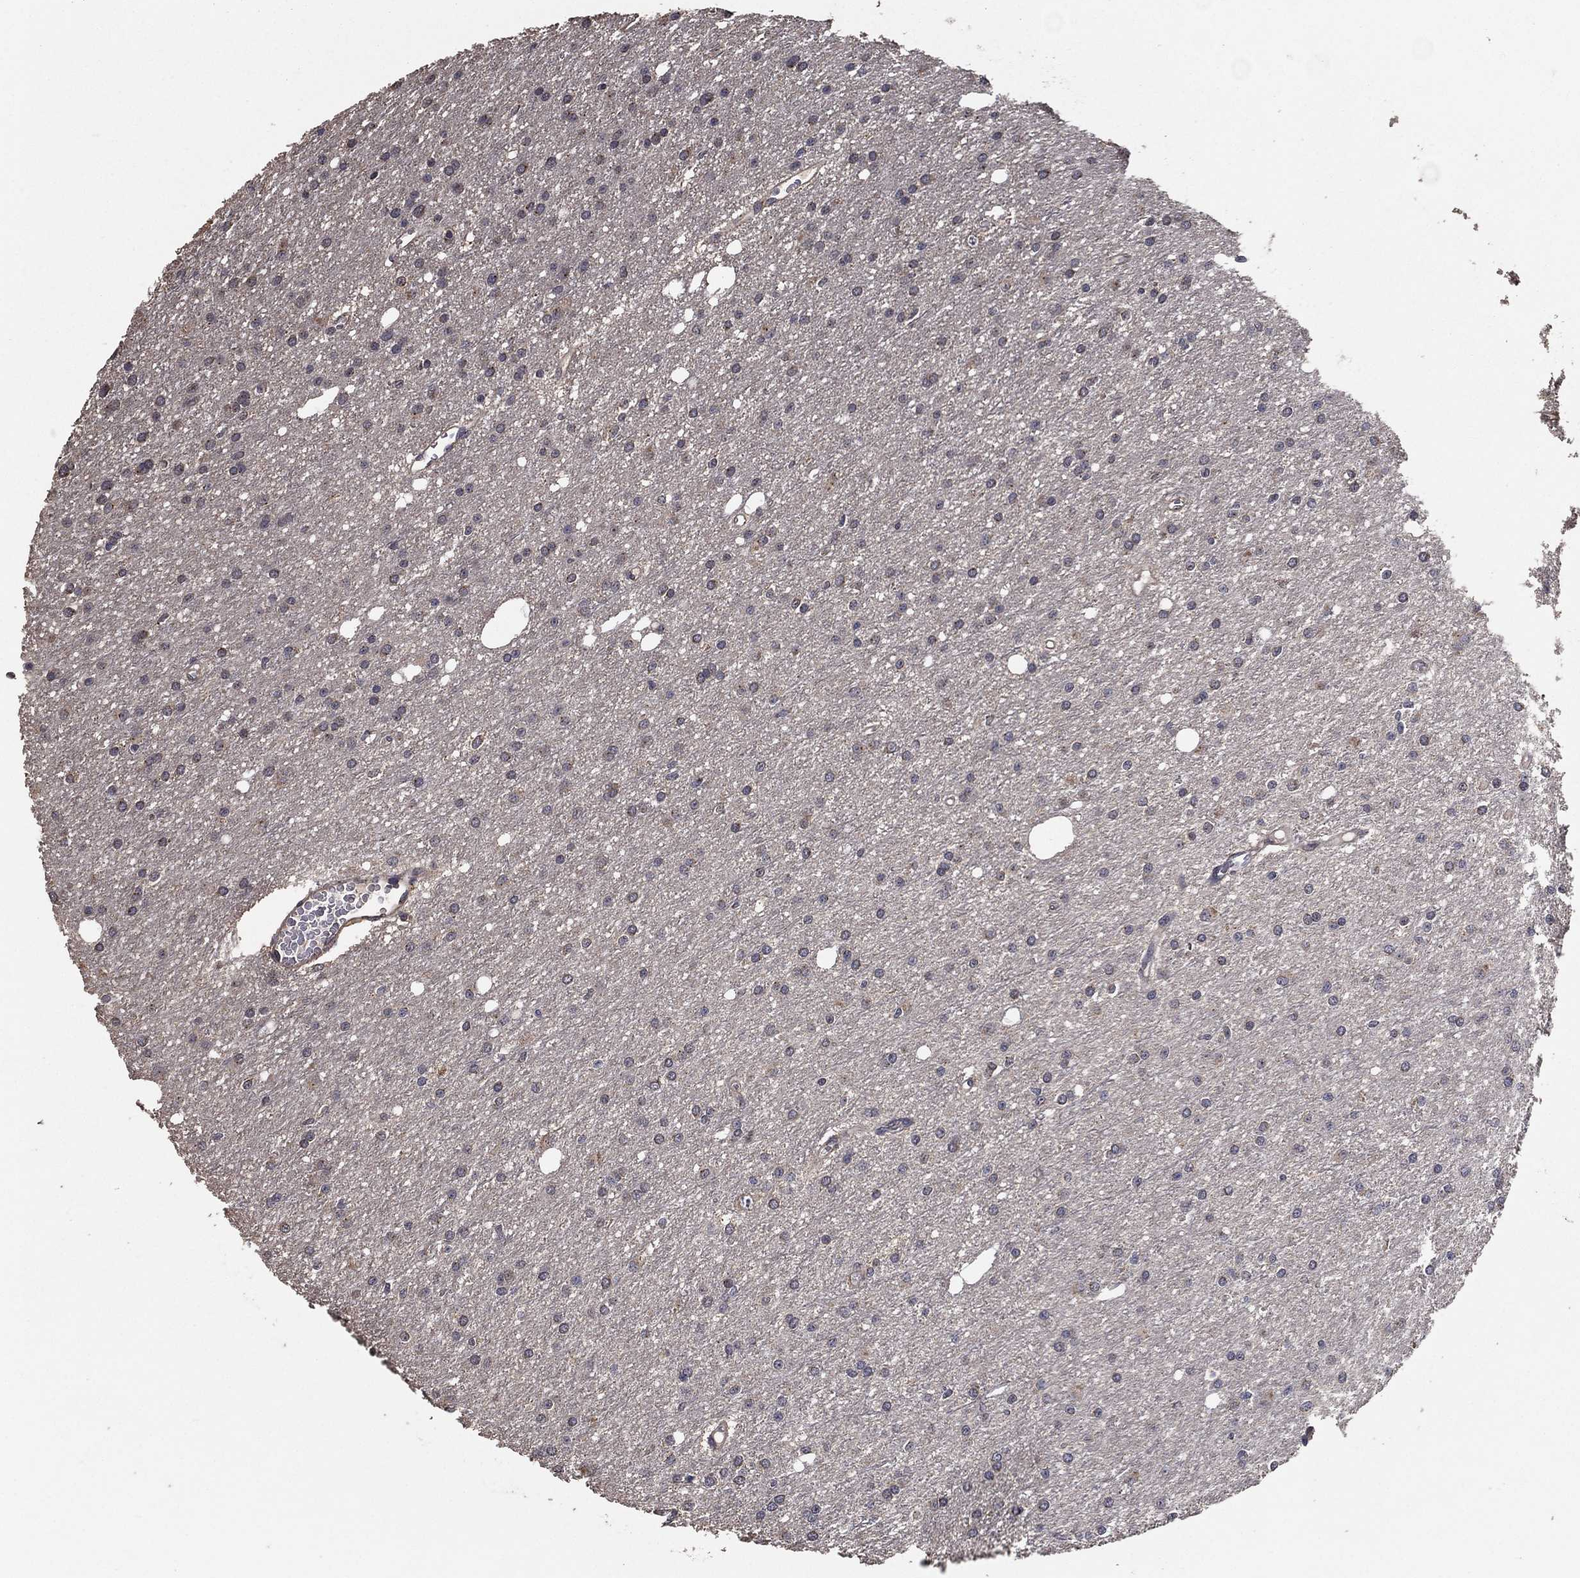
{"staining": {"intensity": "negative", "quantity": "none", "location": "none"}, "tissue": "glioma", "cell_type": "Tumor cells", "image_type": "cancer", "snomed": [{"axis": "morphology", "description": "Glioma, malignant, Low grade"}, {"axis": "topography", "description": "Brain"}], "caption": "The micrograph reveals no staining of tumor cells in malignant low-grade glioma. (DAB (3,3'-diaminobenzidine) immunohistochemistry visualized using brightfield microscopy, high magnification).", "gene": "PCNT", "patient": {"sex": "male", "age": 27}}